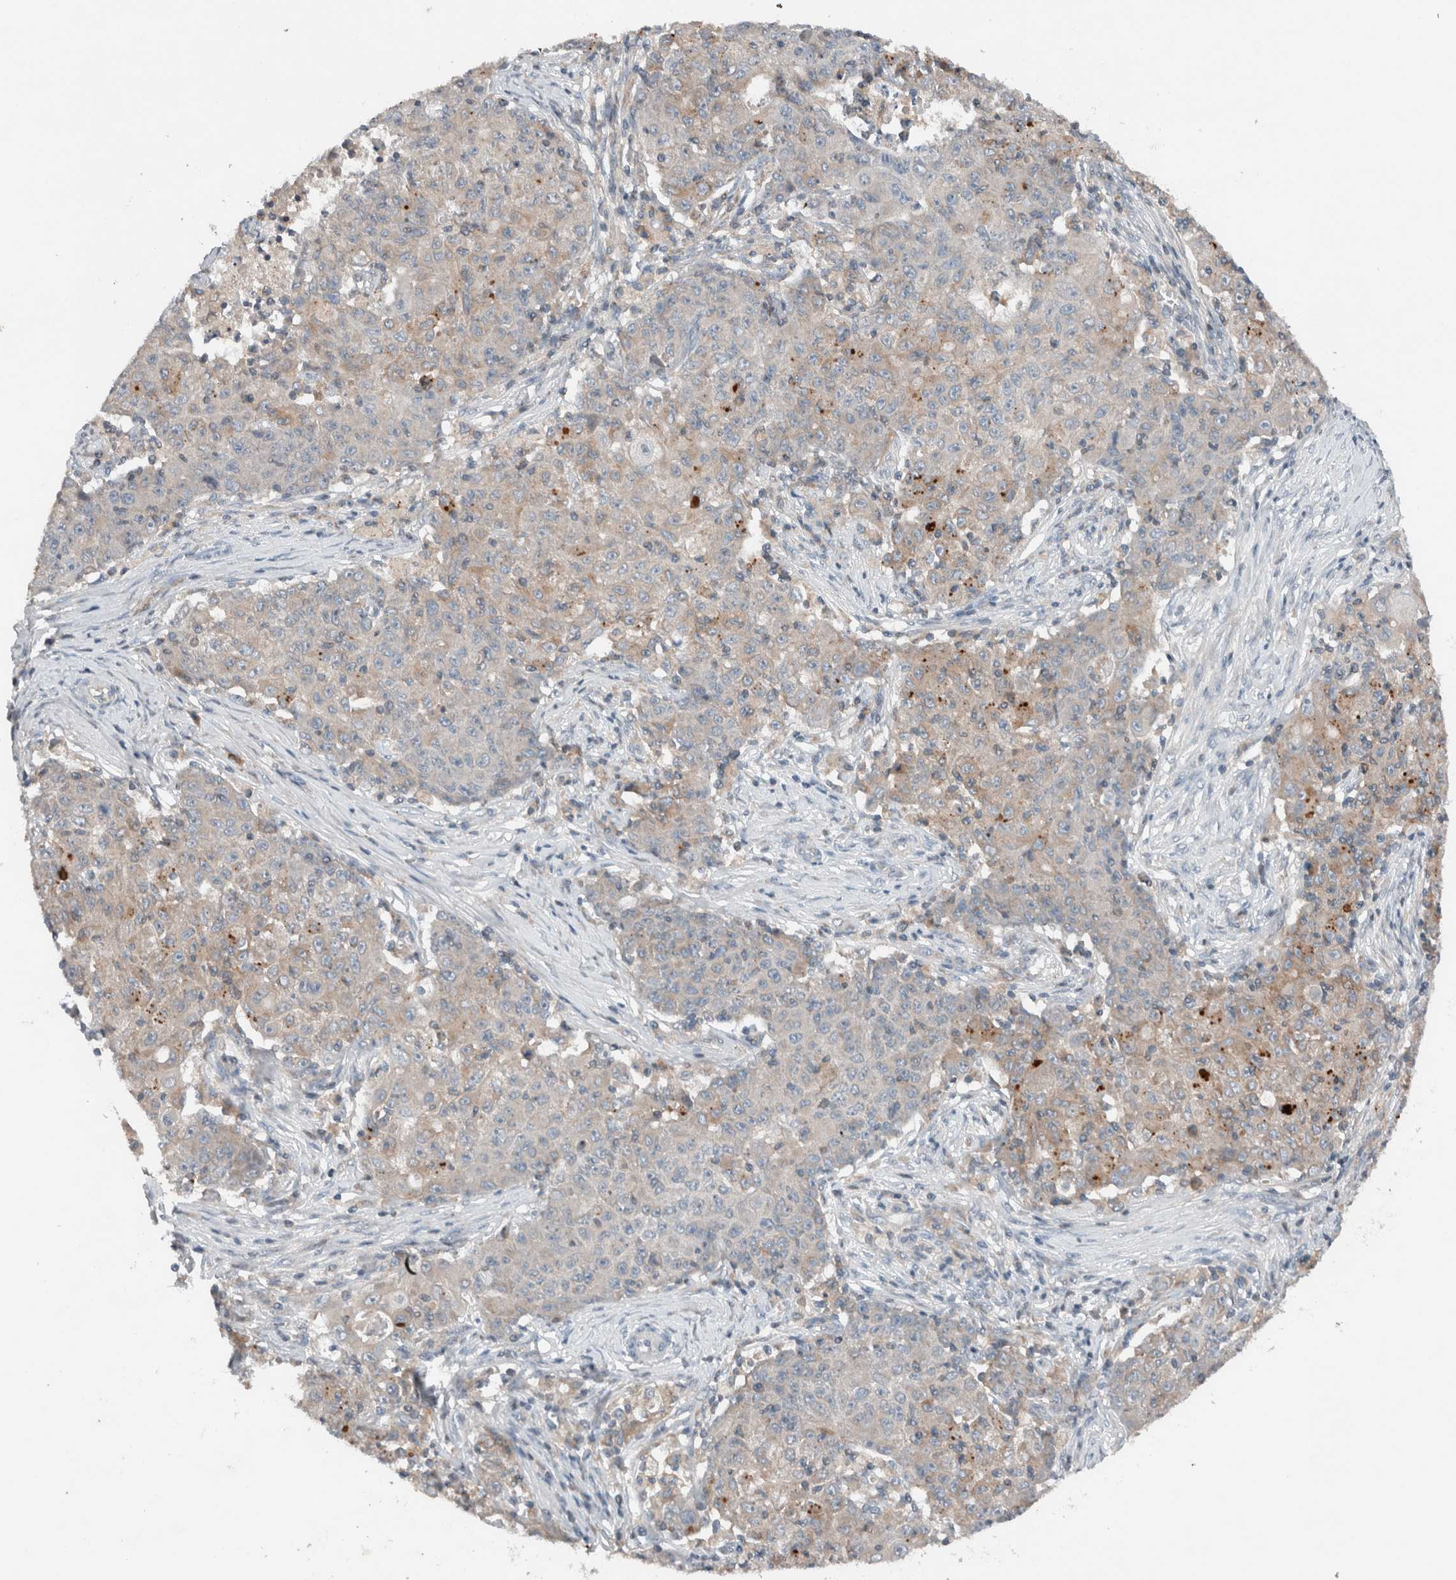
{"staining": {"intensity": "weak", "quantity": "25%-75%", "location": "cytoplasmic/membranous"}, "tissue": "ovarian cancer", "cell_type": "Tumor cells", "image_type": "cancer", "snomed": [{"axis": "morphology", "description": "Carcinoma, endometroid"}, {"axis": "topography", "description": "Ovary"}], "caption": "The photomicrograph reveals staining of ovarian endometroid carcinoma, revealing weak cytoplasmic/membranous protein expression (brown color) within tumor cells. The staining was performed using DAB to visualize the protein expression in brown, while the nuclei were stained in blue with hematoxylin (Magnification: 20x).", "gene": "UGCG", "patient": {"sex": "female", "age": 42}}